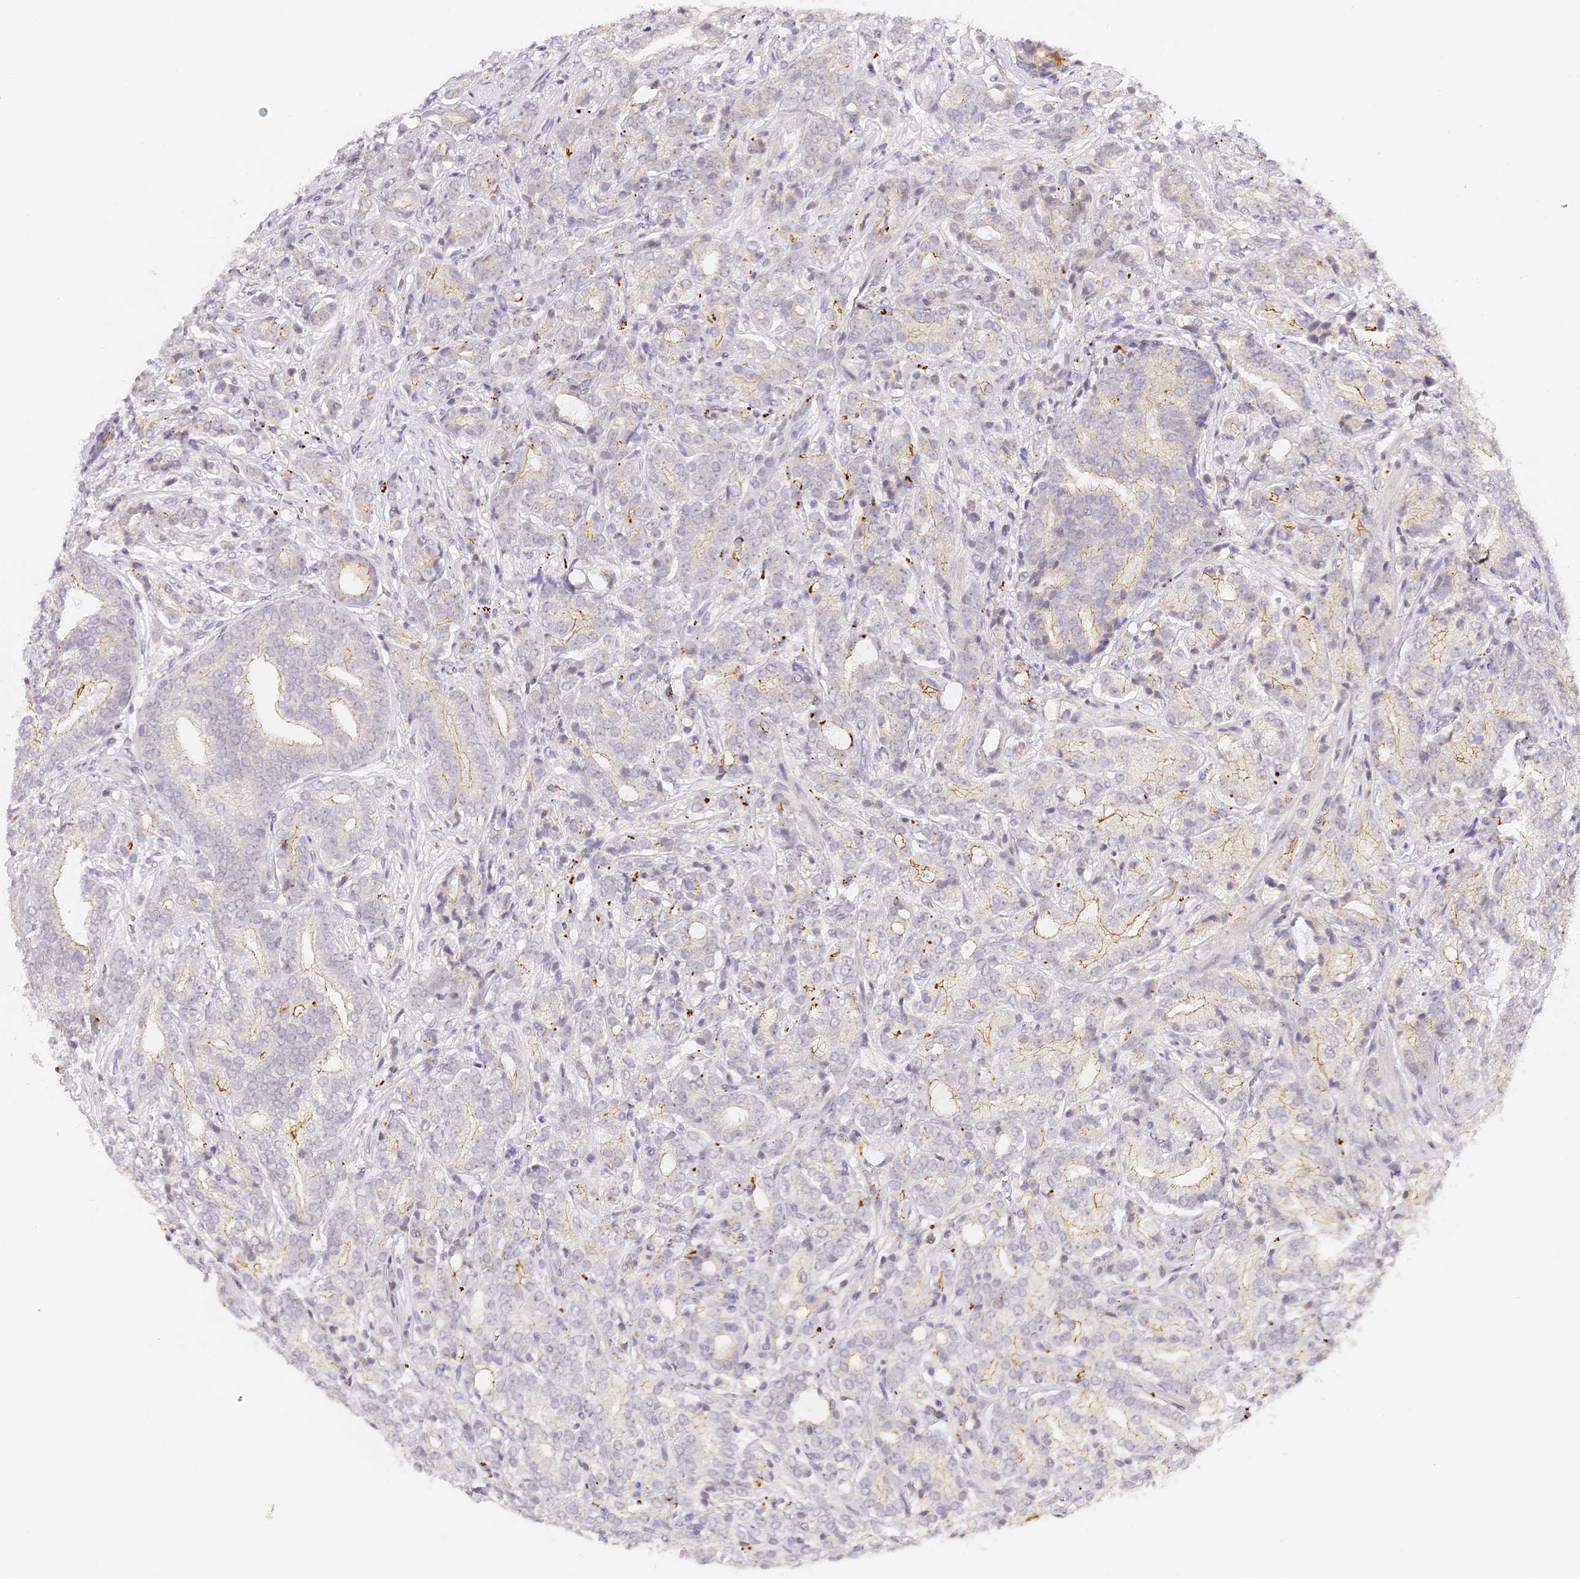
{"staining": {"intensity": "weak", "quantity": "<25%", "location": "cytoplasmic/membranous"}, "tissue": "prostate cancer", "cell_type": "Tumor cells", "image_type": "cancer", "snomed": [{"axis": "morphology", "description": "Adenocarcinoma, High grade"}, {"axis": "topography", "description": "Prostate"}], "caption": "A micrograph of human high-grade adenocarcinoma (prostate) is negative for staining in tumor cells. (DAB immunohistochemistry (IHC), high magnification).", "gene": "ELL3", "patient": {"sex": "male", "age": 57}}